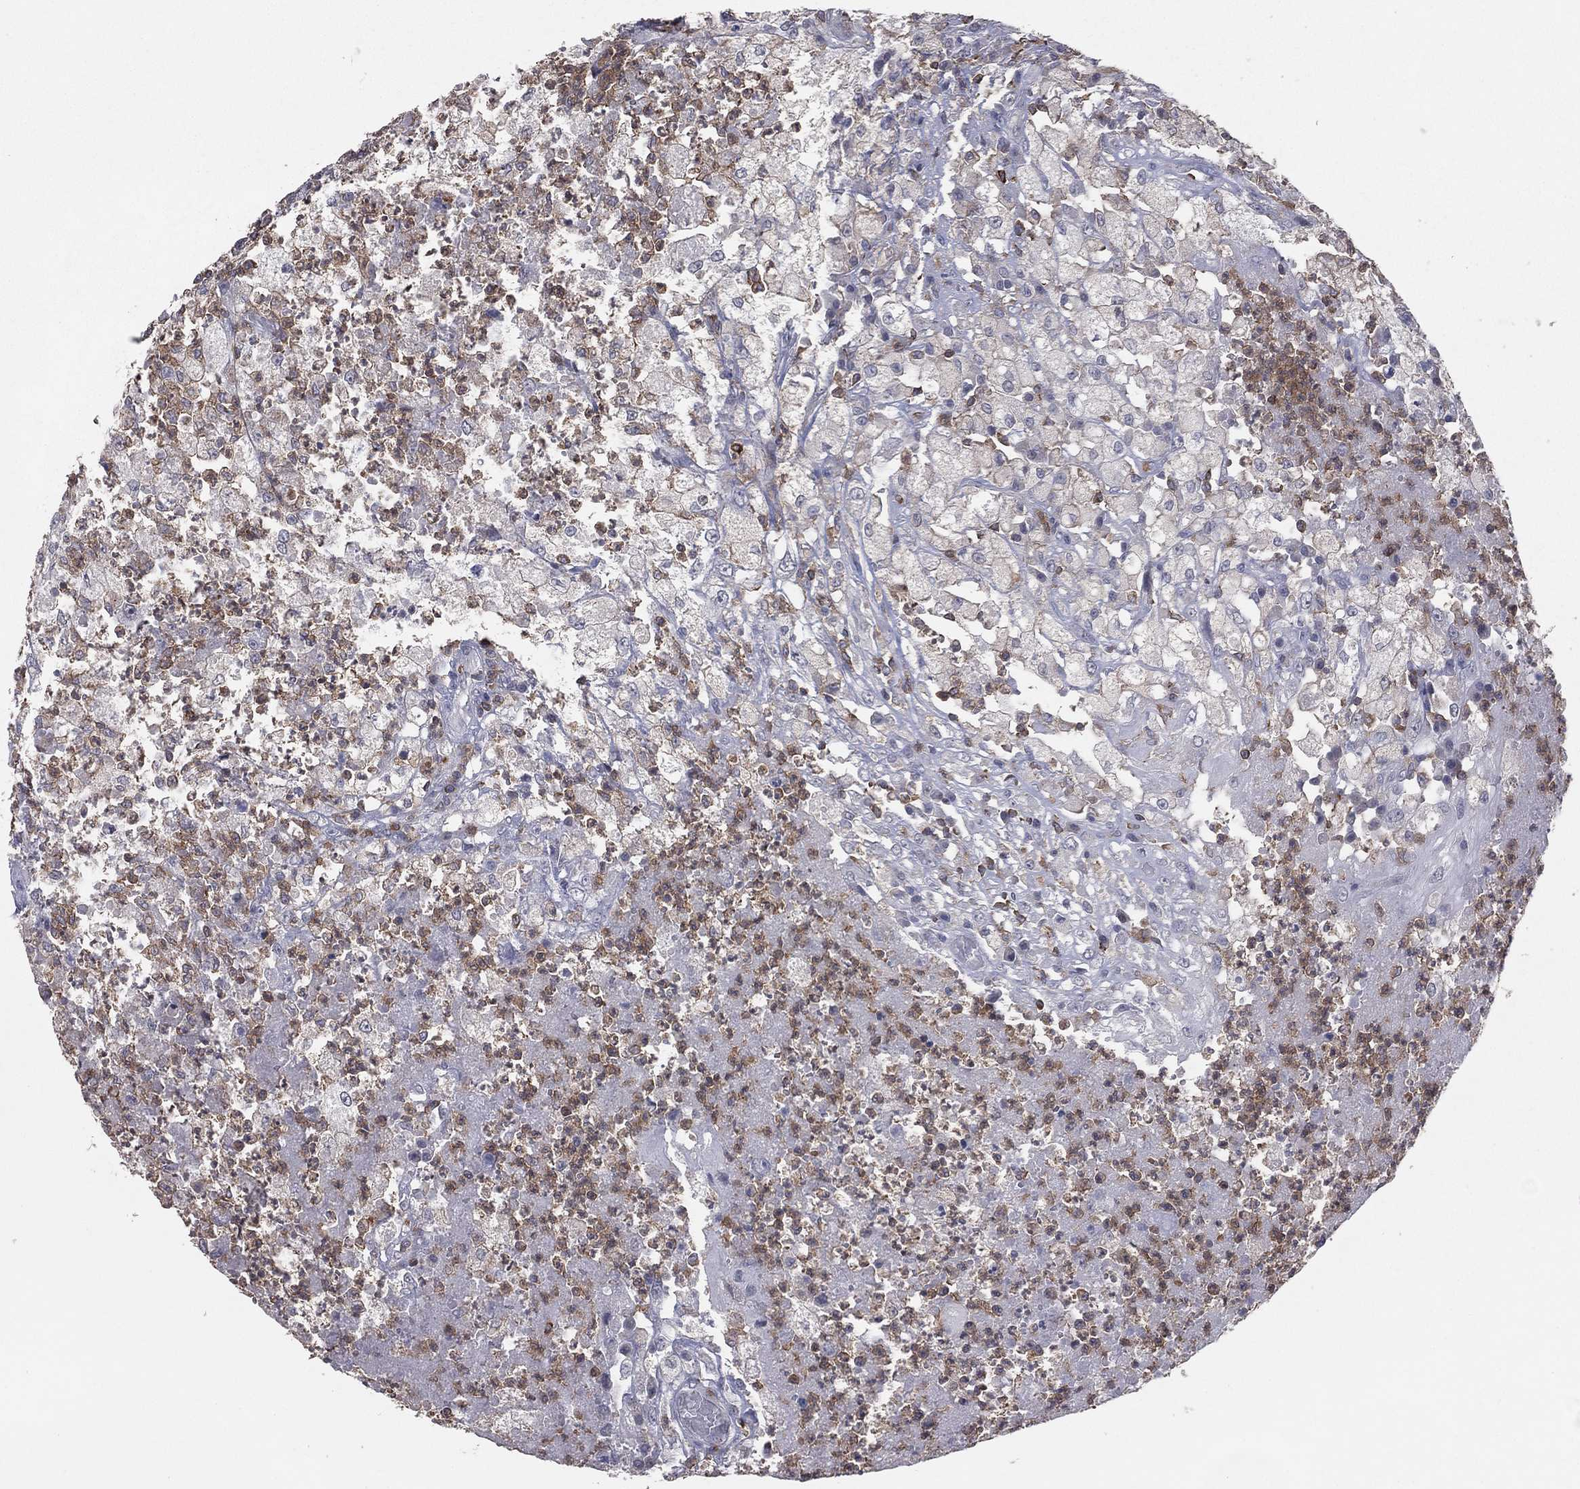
{"staining": {"intensity": "negative", "quantity": "none", "location": "none"}, "tissue": "testis cancer", "cell_type": "Tumor cells", "image_type": "cancer", "snomed": [{"axis": "morphology", "description": "Necrosis, NOS"}, {"axis": "morphology", "description": "Carcinoma, Embryonal, NOS"}, {"axis": "topography", "description": "Testis"}], "caption": "There is no significant staining in tumor cells of testis cancer (embryonal carcinoma).", "gene": "PSTPIP1", "patient": {"sex": "male", "age": 19}}